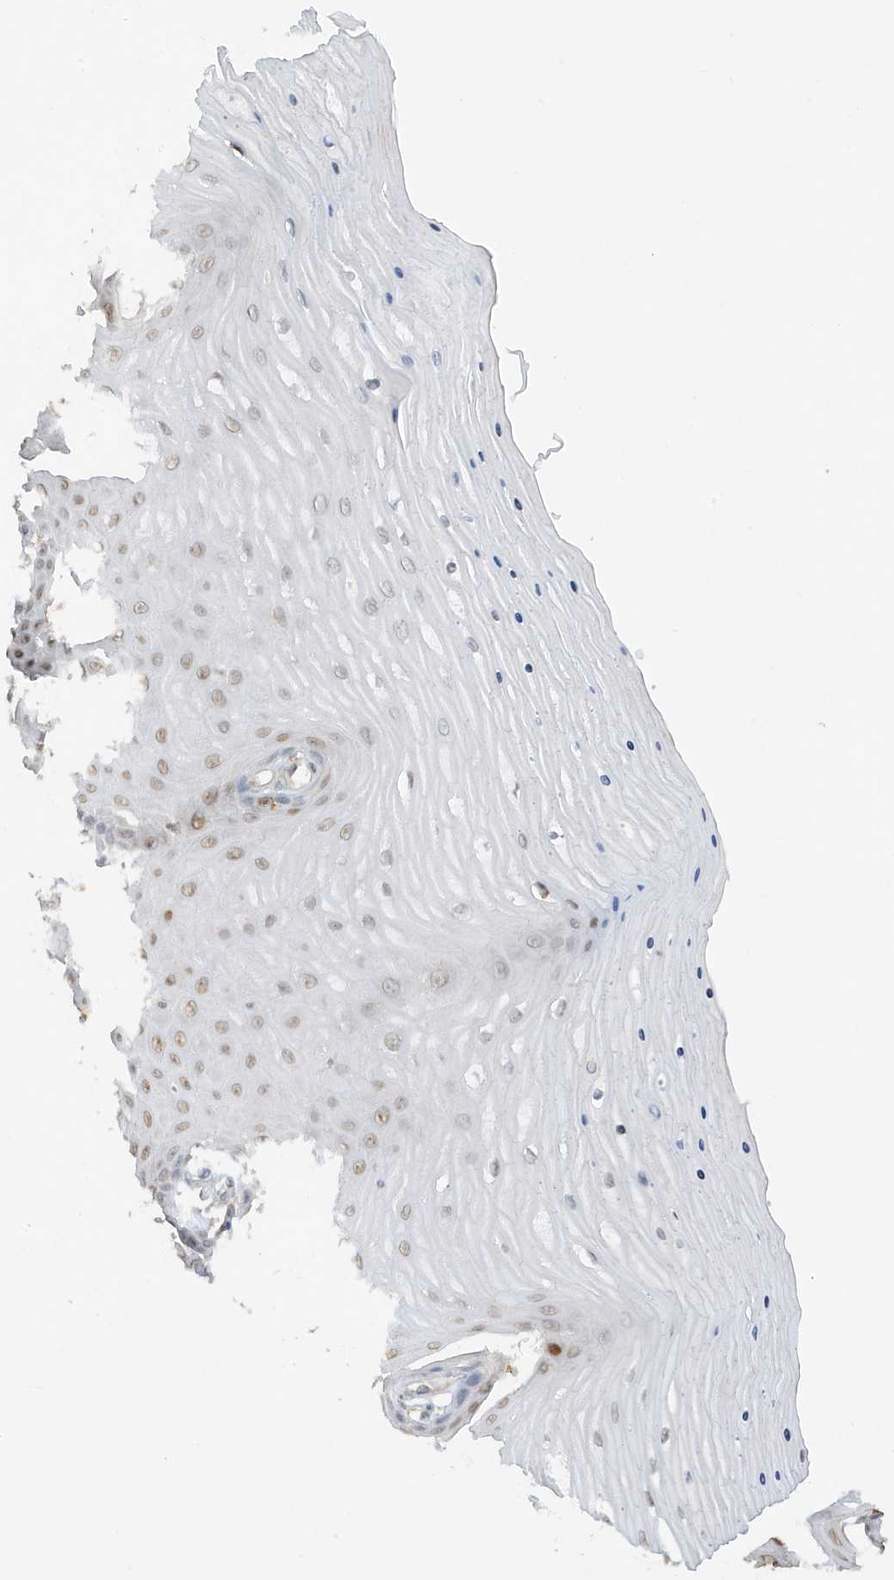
{"staining": {"intensity": "weak", "quantity": "25%-75%", "location": "cytoplasmic/membranous"}, "tissue": "cervix", "cell_type": "Glandular cells", "image_type": "normal", "snomed": [{"axis": "morphology", "description": "Normal tissue, NOS"}, {"axis": "topography", "description": "Cervix"}], "caption": "Cervix stained with a brown dye shows weak cytoplasmic/membranous positive positivity in approximately 25%-75% of glandular cells.", "gene": "TAB3", "patient": {"sex": "female", "age": 55}}